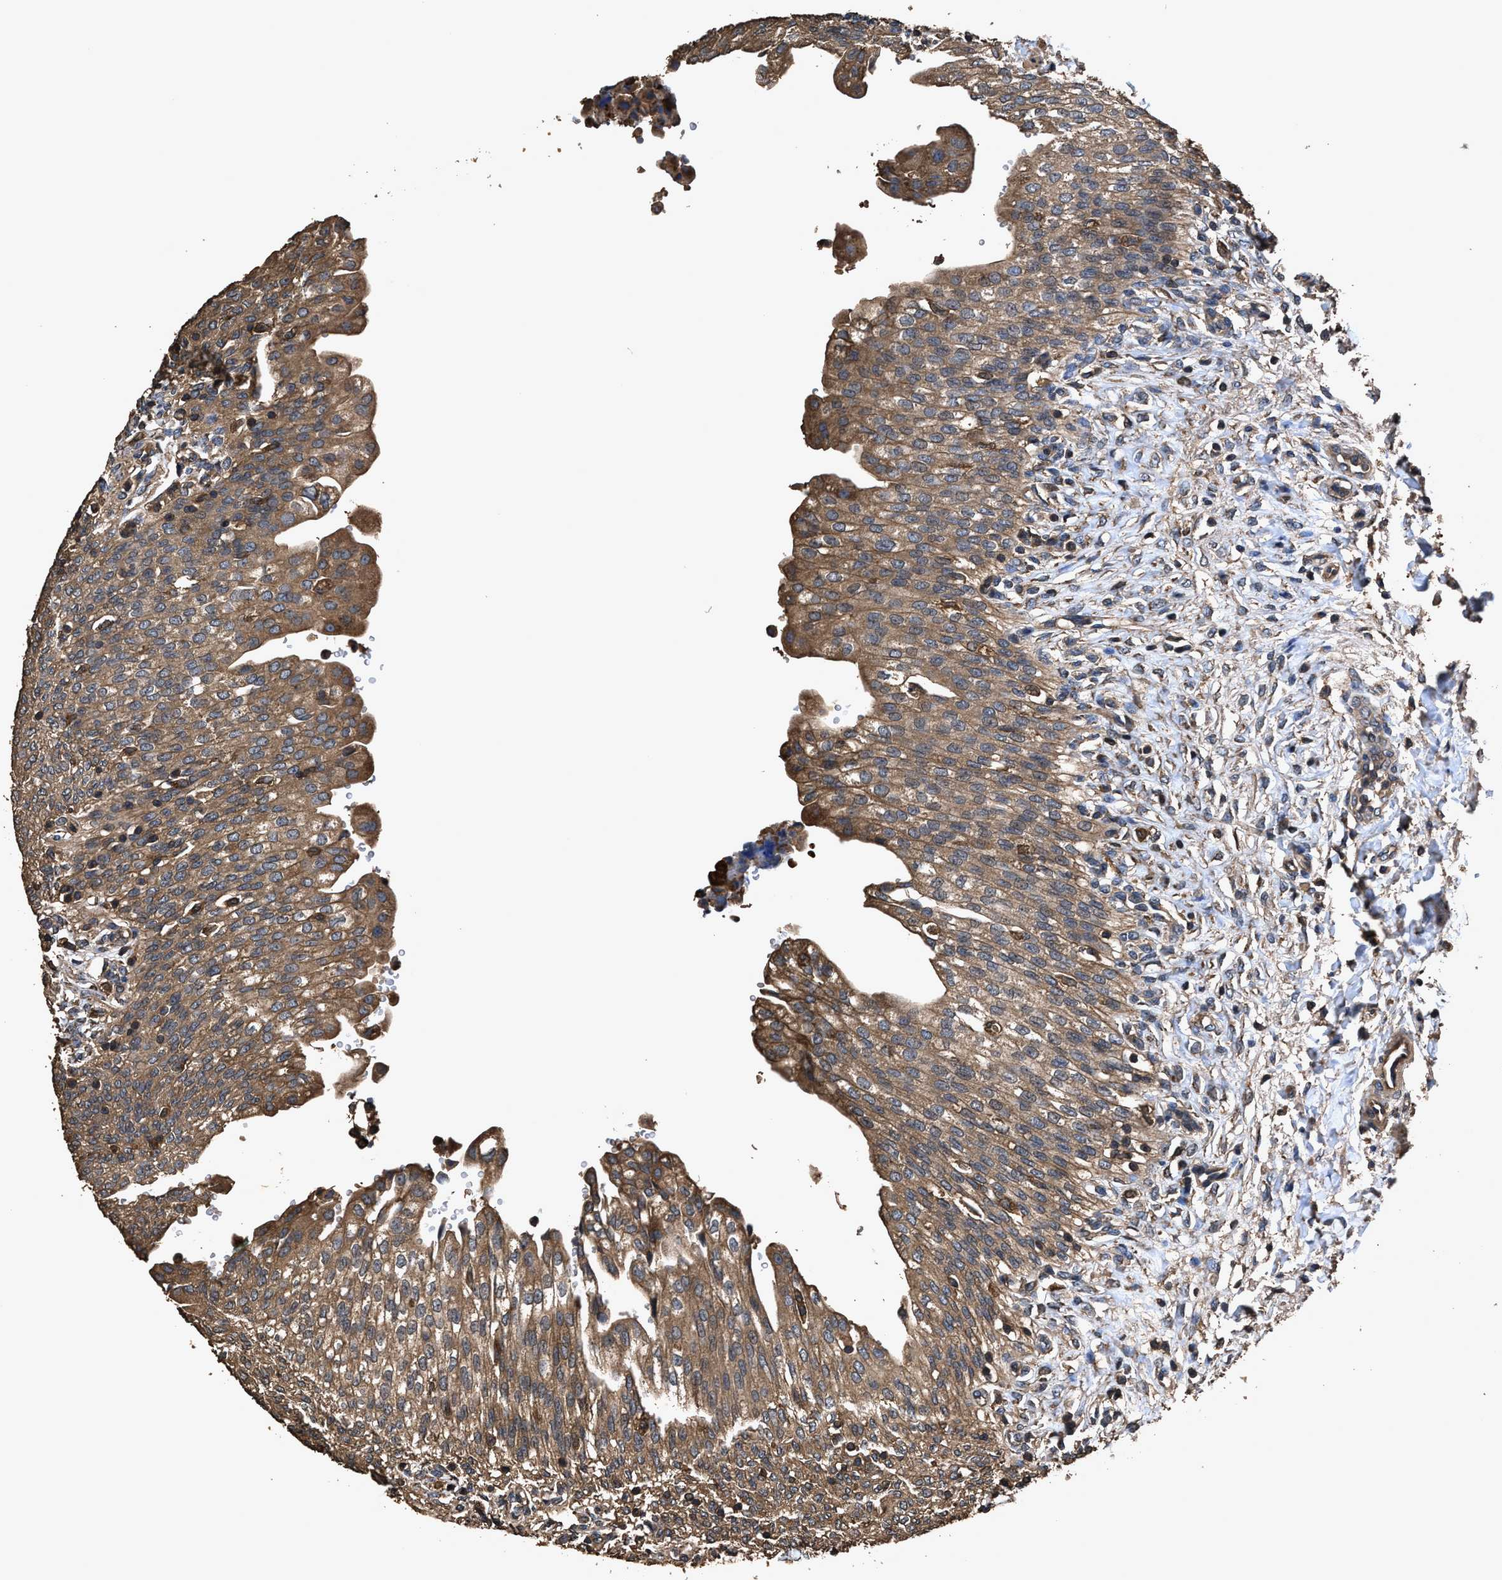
{"staining": {"intensity": "strong", "quantity": ">75%", "location": "cytoplasmic/membranous"}, "tissue": "urinary bladder", "cell_type": "Urothelial cells", "image_type": "normal", "snomed": [{"axis": "morphology", "description": "Urothelial carcinoma, High grade"}, {"axis": "topography", "description": "Urinary bladder"}], "caption": "Brown immunohistochemical staining in normal urinary bladder shows strong cytoplasmic/membranous staining in about >75% of urothelial cells.", "gene": "ZMYND19", "patient": {"sex": "male", "age": 46}}